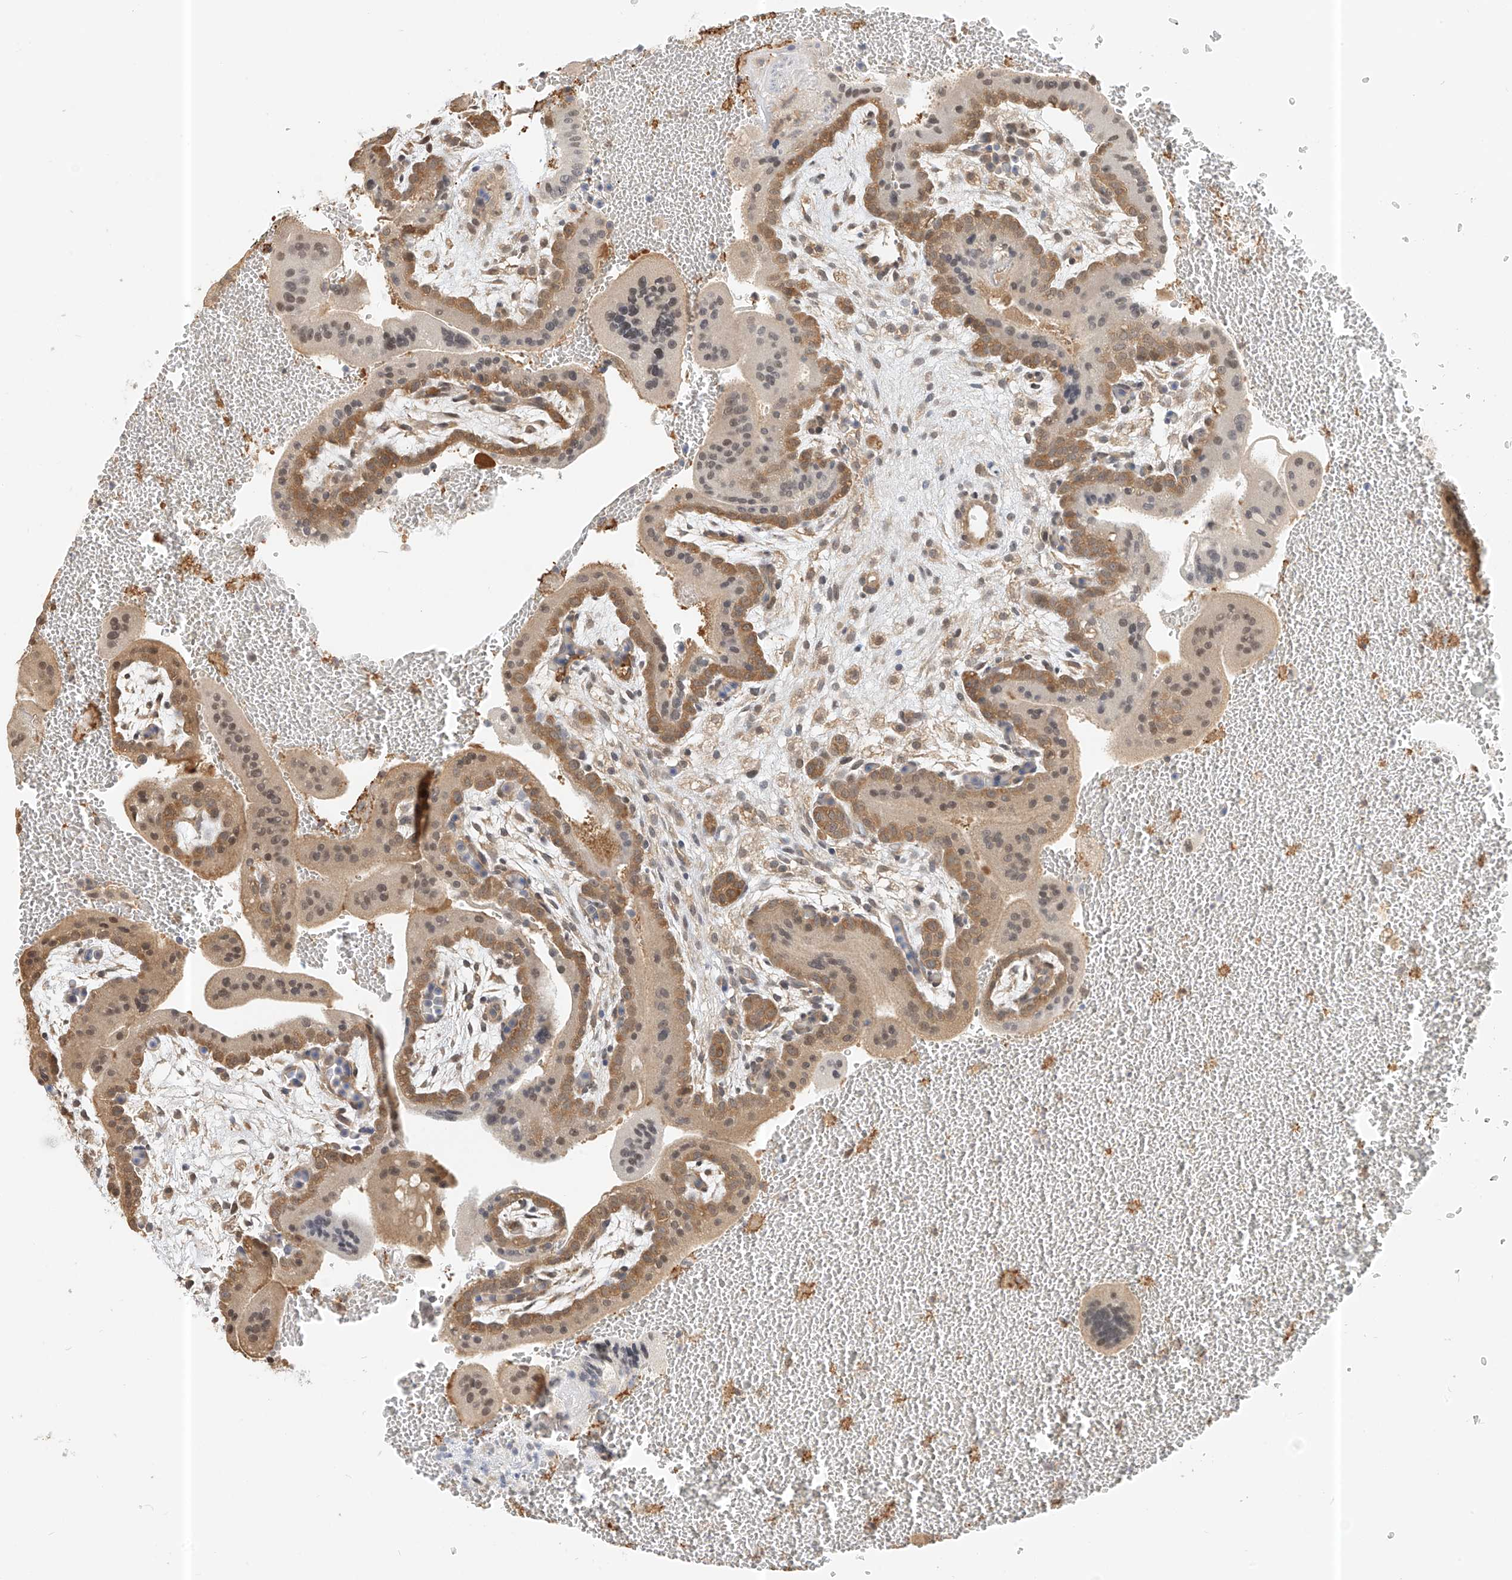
{"staining": {"intensity": "moderate", "quantity": ">75%", "location": "cytoplasmic/membranous,nuclear"}, "tissue": "placenta", "cell_type": "Trophoblastic cells", "image_type": "normal", "snomed": [{"axis": "morphology", "description": "Normal tissue, NOS"}, {"axis": "topography", "description": "Placenta"}], "caption": "A medium amount of moderate cytoplasmic/membranous,nuclear expression is seen in about >75% of trophoblastic cells in normal placenta. (DAB (3,3'-diaminobenzidine) IHC with brightfield microscopy, high magnification).", "gene": "PPA2", "patient": {"sex": "female", "age": 35}}